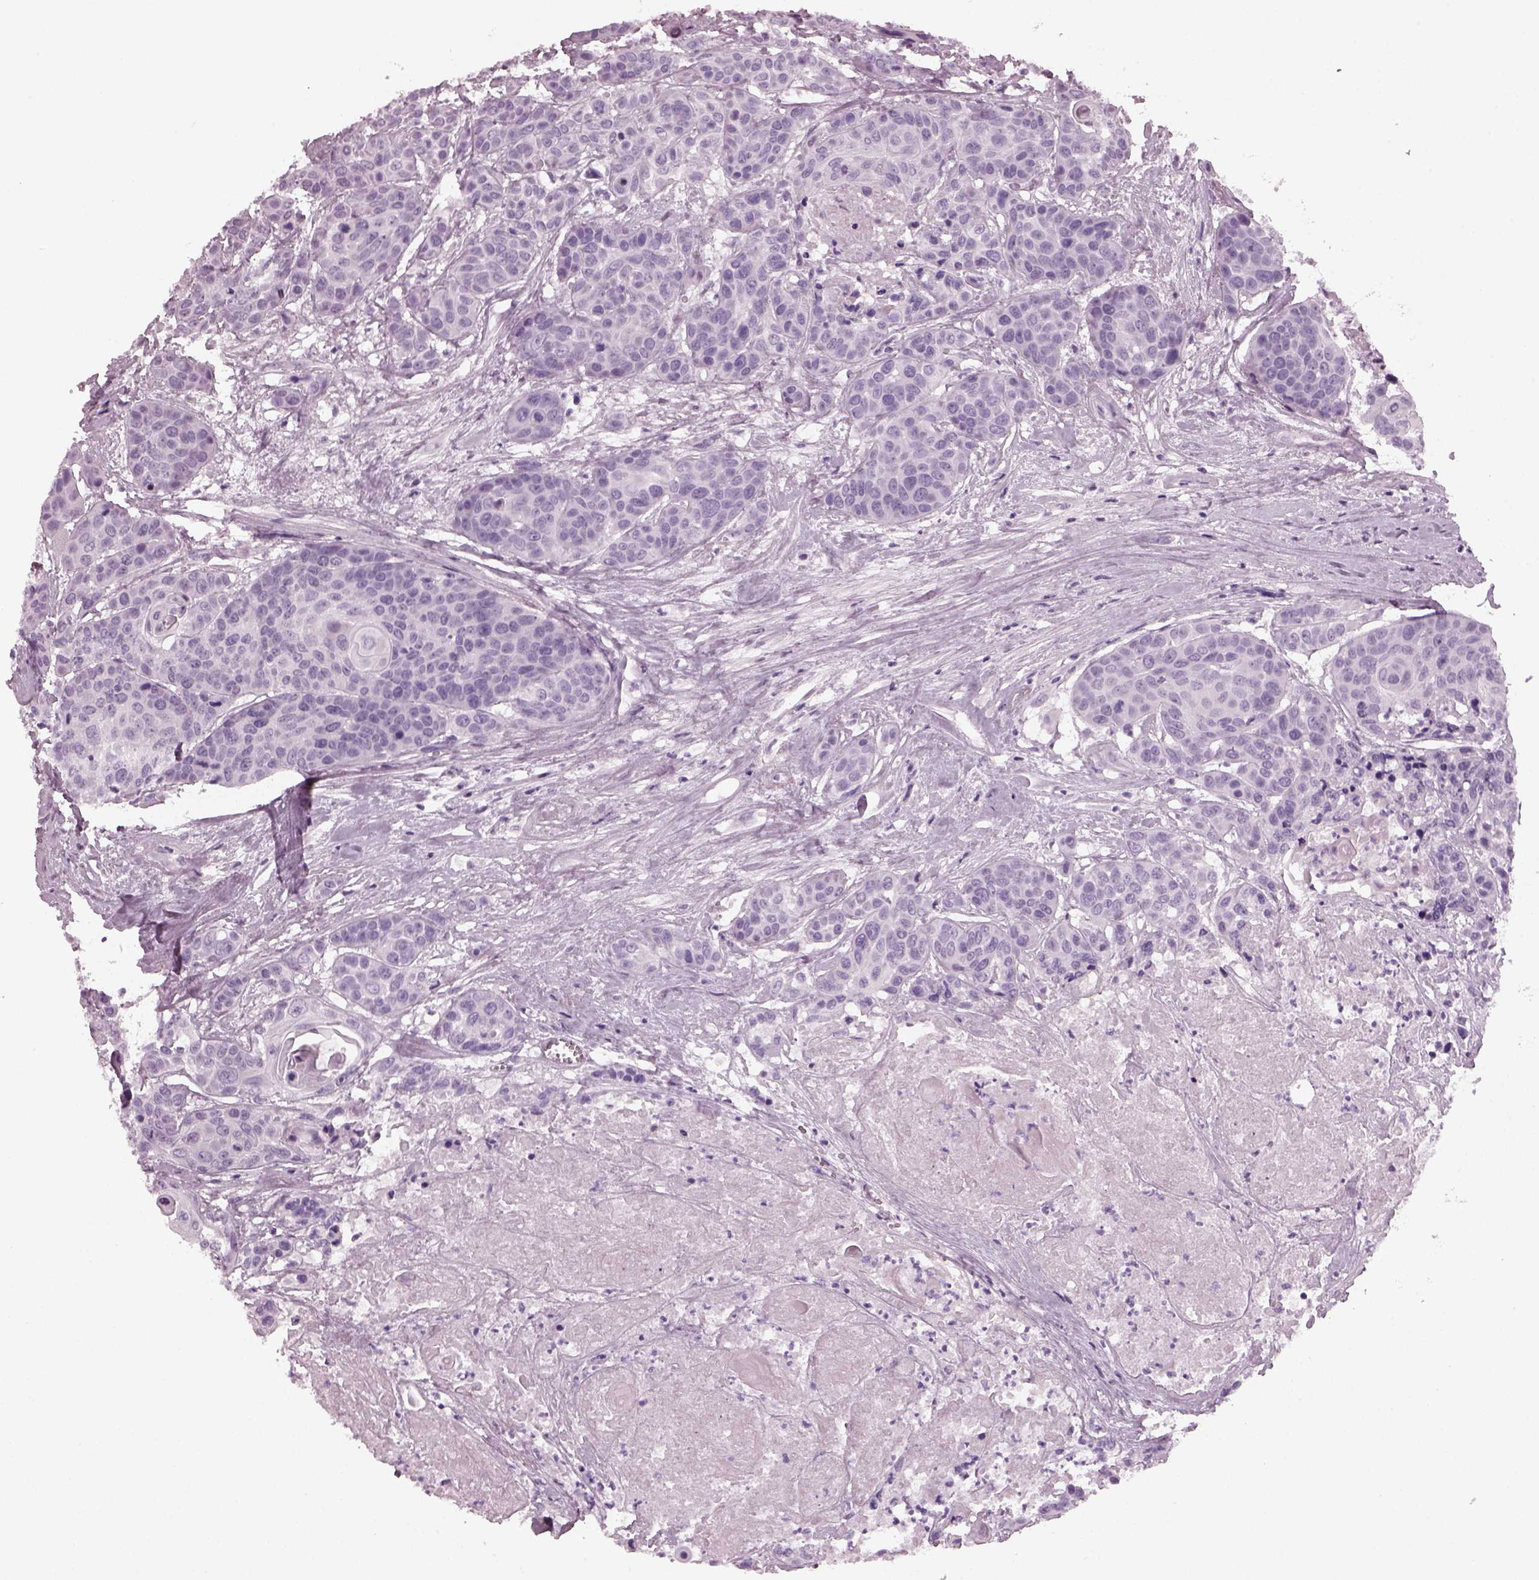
{"staining": {"intensity": "negative", "quantity": "none", "location": "none"}, "tissue": "head and neck cancer", "cell_type": "Tumor cells", "image_type": "cancer", "snomed": [{"axis": "morphology", "description": "Squamous cell carcinoma, NOS"}, {"axis": "topography", "description": "Oral tissue"}, {"axis": "topography", "description": "Head-Neck"}], "caption": "Immunohistochemistry (IHC) micrograph of squamous cell carcinoma (head and neck) stained for a protein (brown), which displays no expression in tumor cells.", "gene": "RCVRN", "patient": {"sex": "male", "age": 56}}